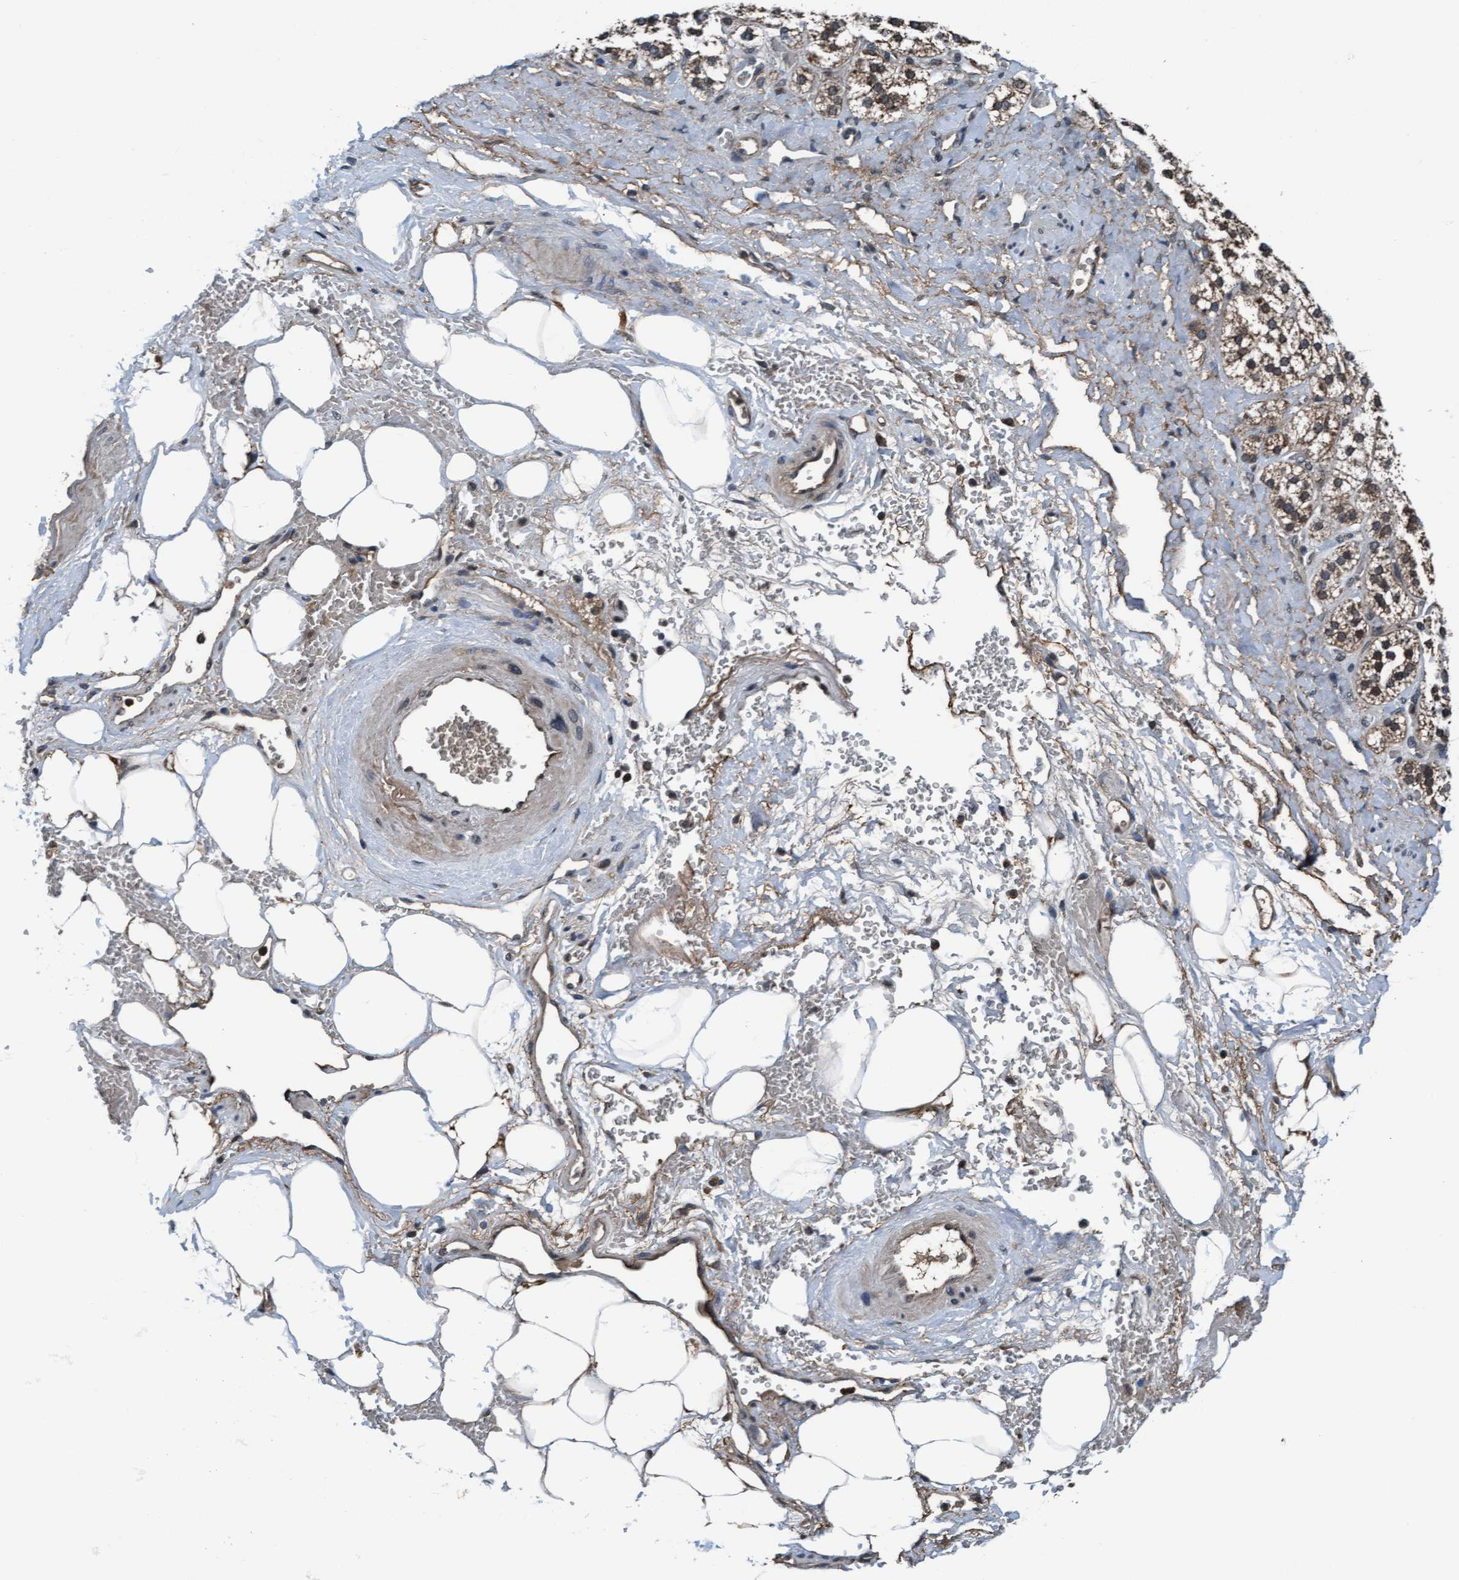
{"staining": {"intensity": "moderate", "quantity": ">75%", "location": "cytoplasmic/membranous"}, "tissue": "adrenal gland", "cell_type": "Glandular cells", "image_type": "normal", "snomed": [{"axis": "morphology", "description": "Normal tissue, NOS"}, {"axis": "topography", "description": "Adrenal gland"}], "caption": "Normal adrenal gland exhibits moderate cytoplasmic/membranous expression in about >75% of glandular cells, visualized by immunohistochemistry.", "gene": "WASF1", "patient": {"sex": "male", "age": 56}}